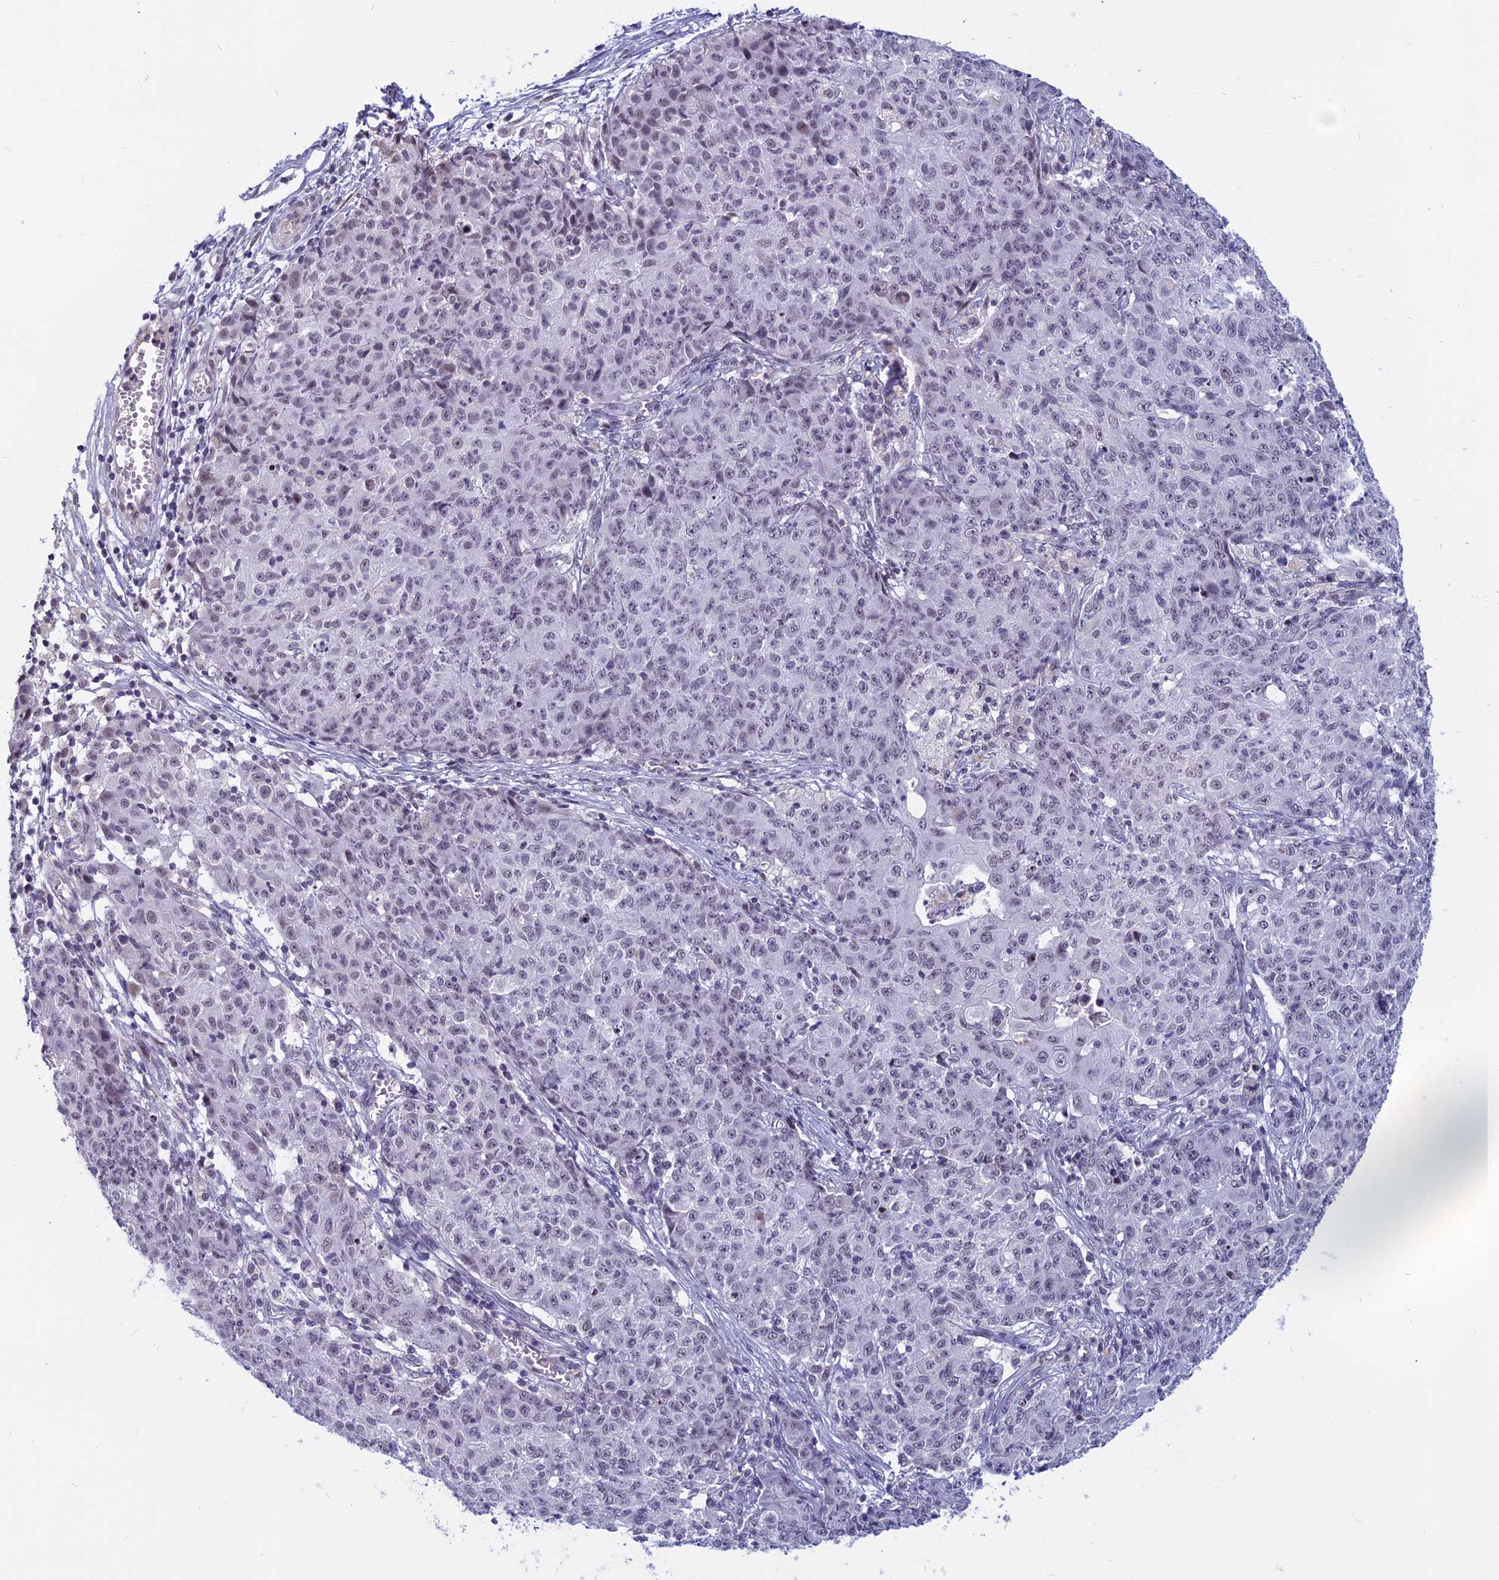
{"staining": {"intensity": "negative", "quantity": "none", "location": "none"}, "tissue": "ovarian cancer", "cell_type": "Tumor cells", "image_type": "cancer", "snomed": [{"axis": "morphology", "description": "Carcinoma, endometroid"}, {"axis": "topography", "description": "Ovary"}], "caption": "An immunohistochemistry (IHC) photomicrograph of ovarian endometroid carcinoma is shown. There is no staining in tumor cells of ovarian endometroid carcinoma.", "gene": "CDC7", "patient": {"sex": "female", "age": 42}}